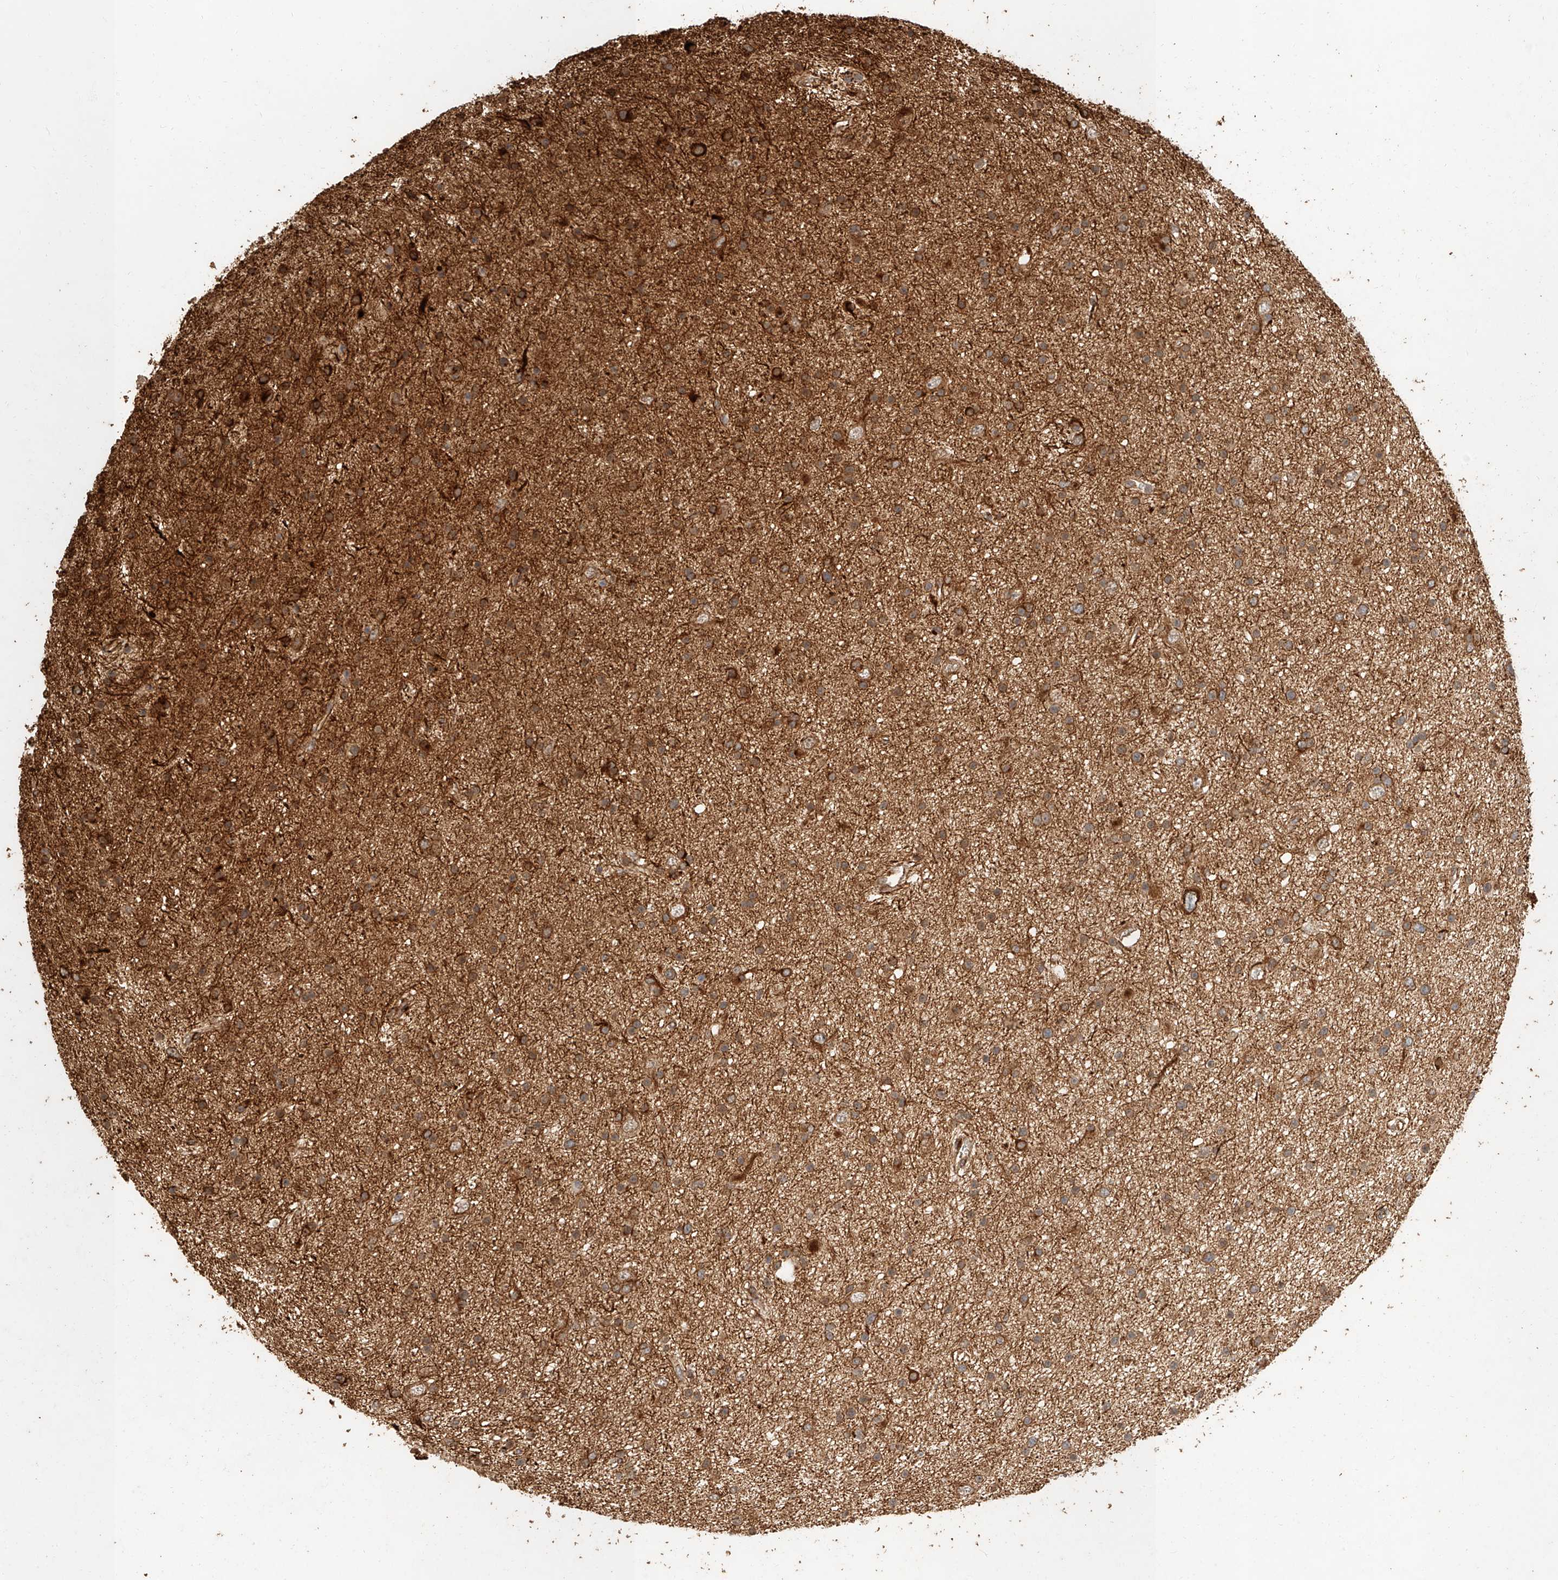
{"staining": {"intensity": "moderate", "quantity": ">75%", "location": "cytoplasmic/membranous"}, "tissue": "glioma", "cell_type": "Tumor cells", "image_type": "cancer", "snomed": [{"axis": "morphology", "description": "Glioma, malignant, Low grade"}, {"axis": "topography", "description": "Cerebral cortex"}], "caption": "Brown immunohistochemical staining in human malignant low-grade glioma reveals moderate cytoplasmic/membranous staining in approximately >75% of tumor cells. (DAB = brown stain, brightfield microscopy at high magnification).", "gene": "NAP1L1", "patient": {"sex": "female", "age": 39}}